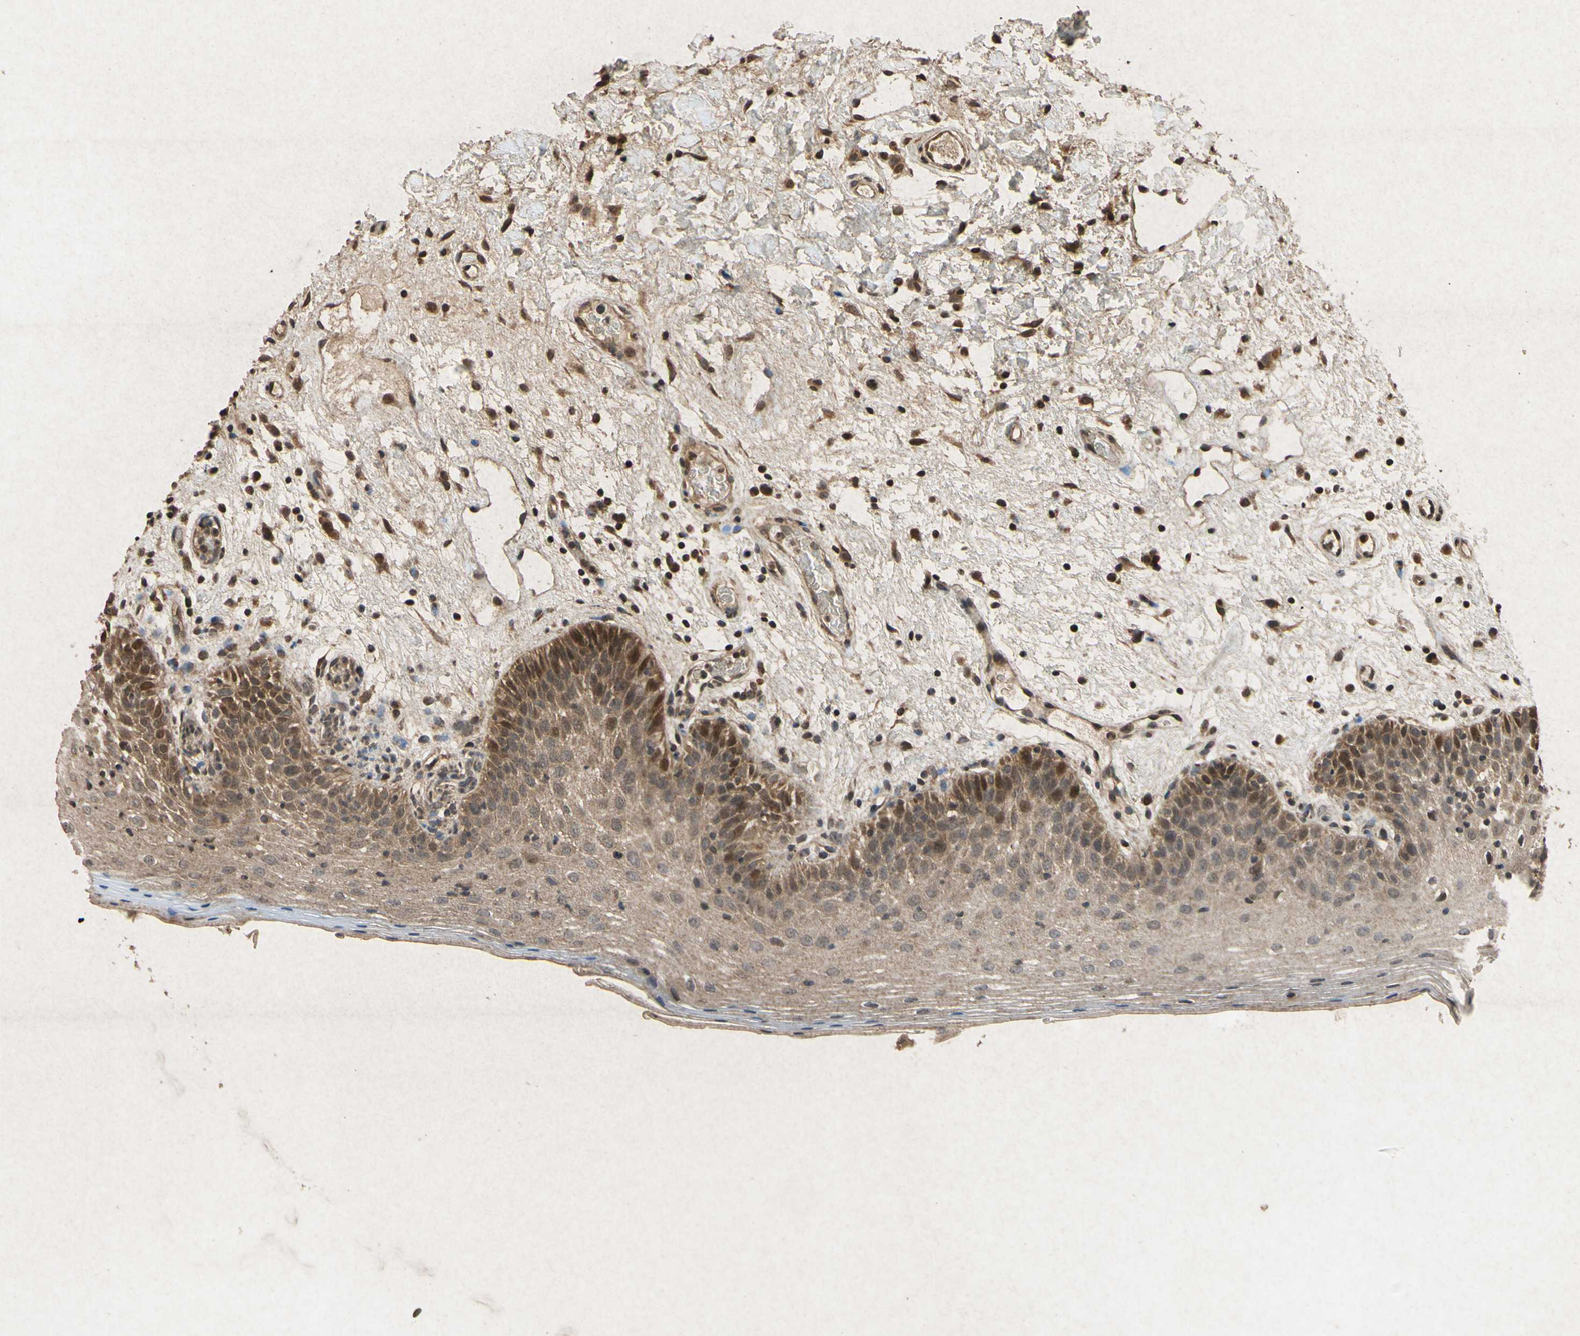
{"staining": {"intensity": "moderate", "quantity": ">75%", "location": "cytoplasmic/membranous,nuclear"}, "tissue": "oral mucosa", "cell_type": "Squamous epithelial cells", "image_type": "normal", "snomed": [{"axis": "morphology", "description": "Normal tissue, NOS"}, {"axis": "morphology", "description": "Squamous cell carcinoma, NOS"}, {"axis": "topography", "description": "Skeletal muscle"}, {"axis": "topography", "description": "Oral tissue"}, {"axis": "topography", "description": "Head-Neck"}], "caption": "Human oral mucosa stained with a protein marker reveals moderate staining in squamous epithelial cells.", "gene": "ATP6V1H", "patient": {"sex": "male", "age": 71}}